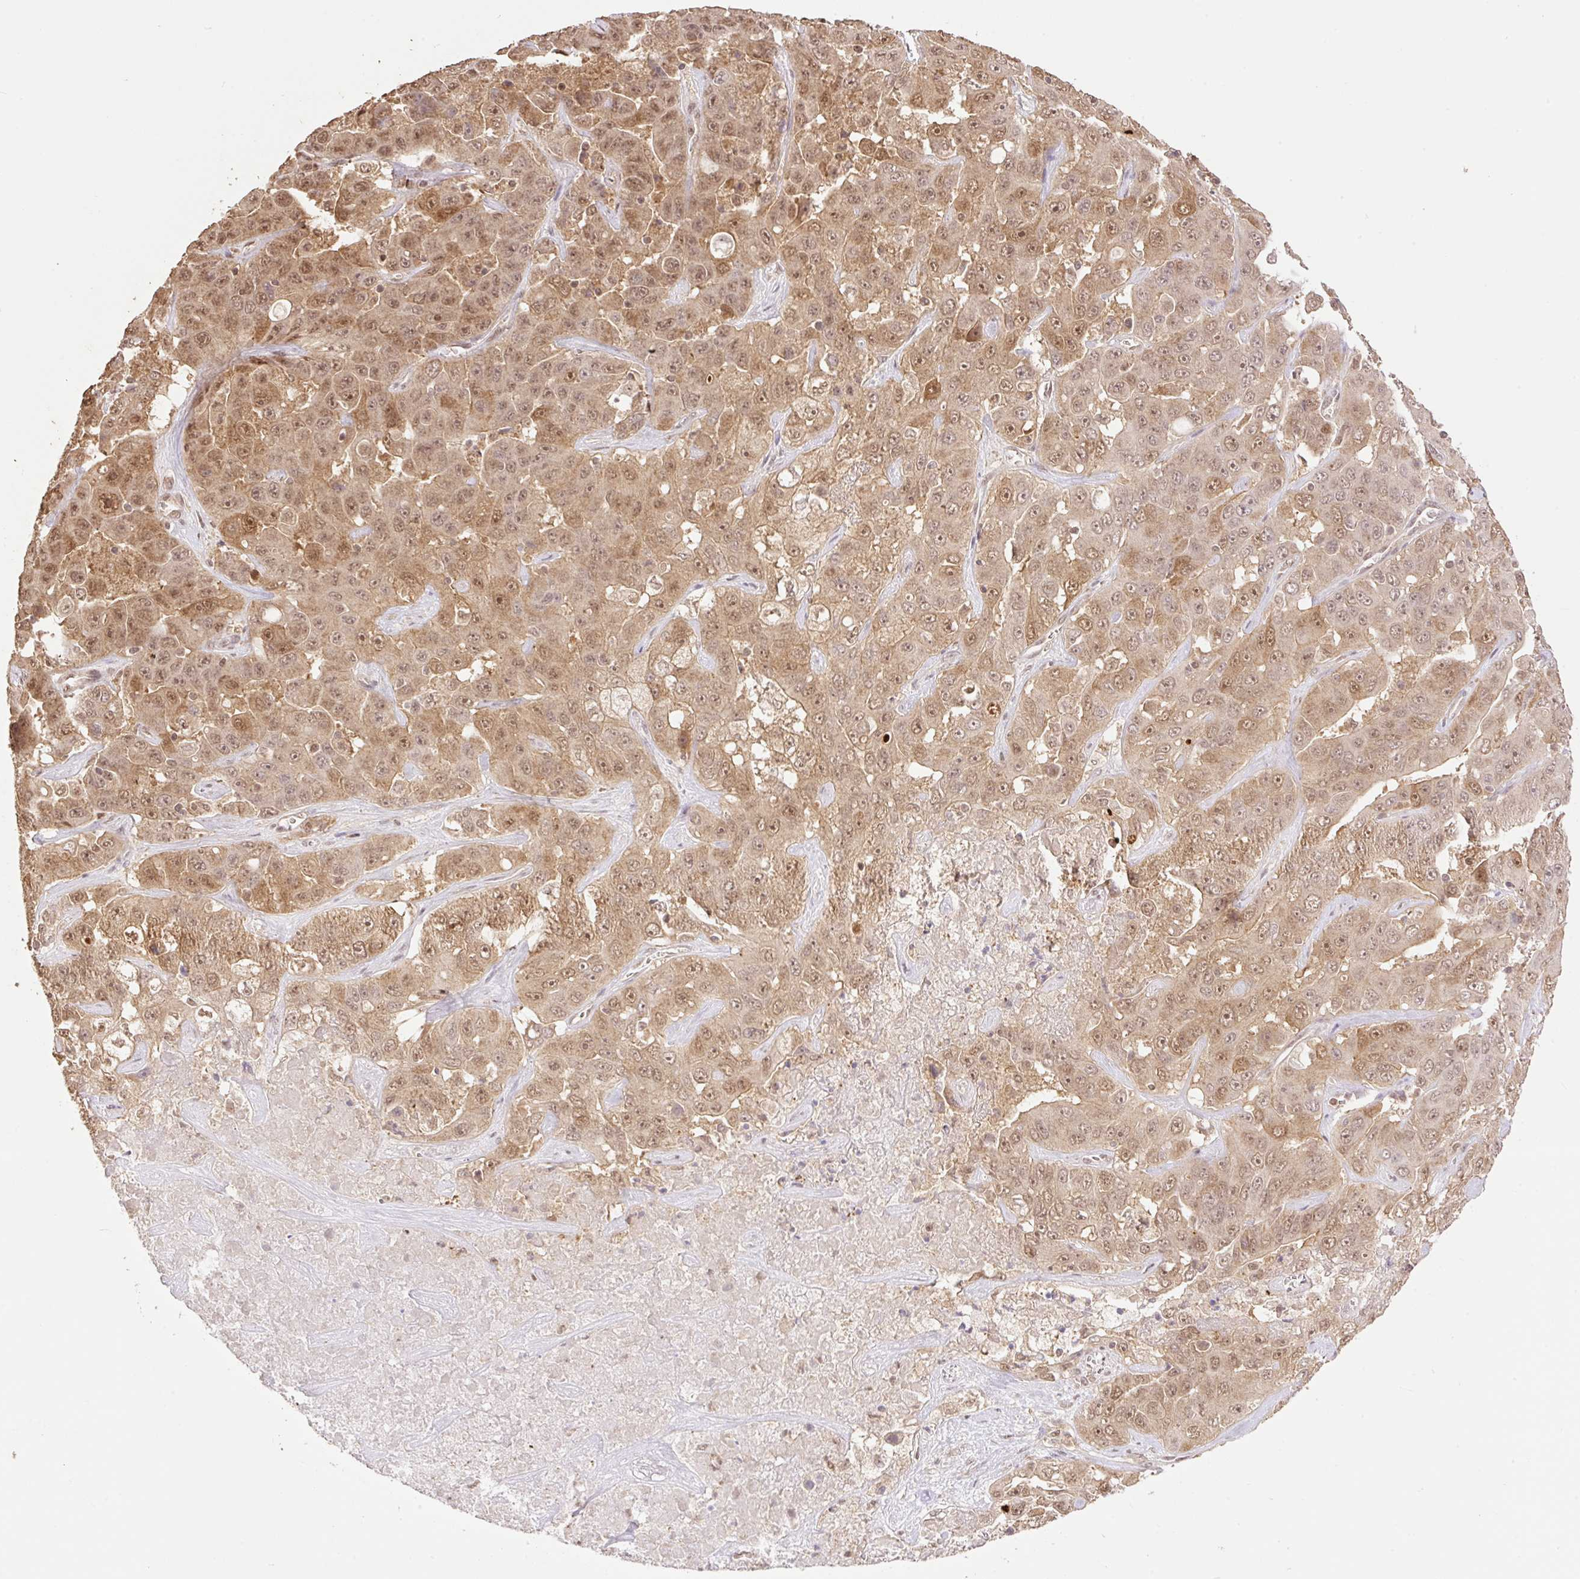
{"staining": {"intensity": "moderate", "quantity": ">75%", "location": "cytoplasmic/membranous,nuclear"}, "tissue": "liver cancer", "cell_type": "Tumor cells", "image_type": "cancer", "snomed": [{"axis": "morphology", "description": "Cholangiocarcinoma"}, {"axis": "topography", "description": "Liver"}], "caption": "Immunohistochemical staining of human liver cholangiocarcinoma demonstrates medium levels of moderate cytoplasmic/membranous and nuclear protein positivity in approximately >75% of tumor cells.", "gene": "VPS25", "patient": {"sex": "female", "age": 52}}